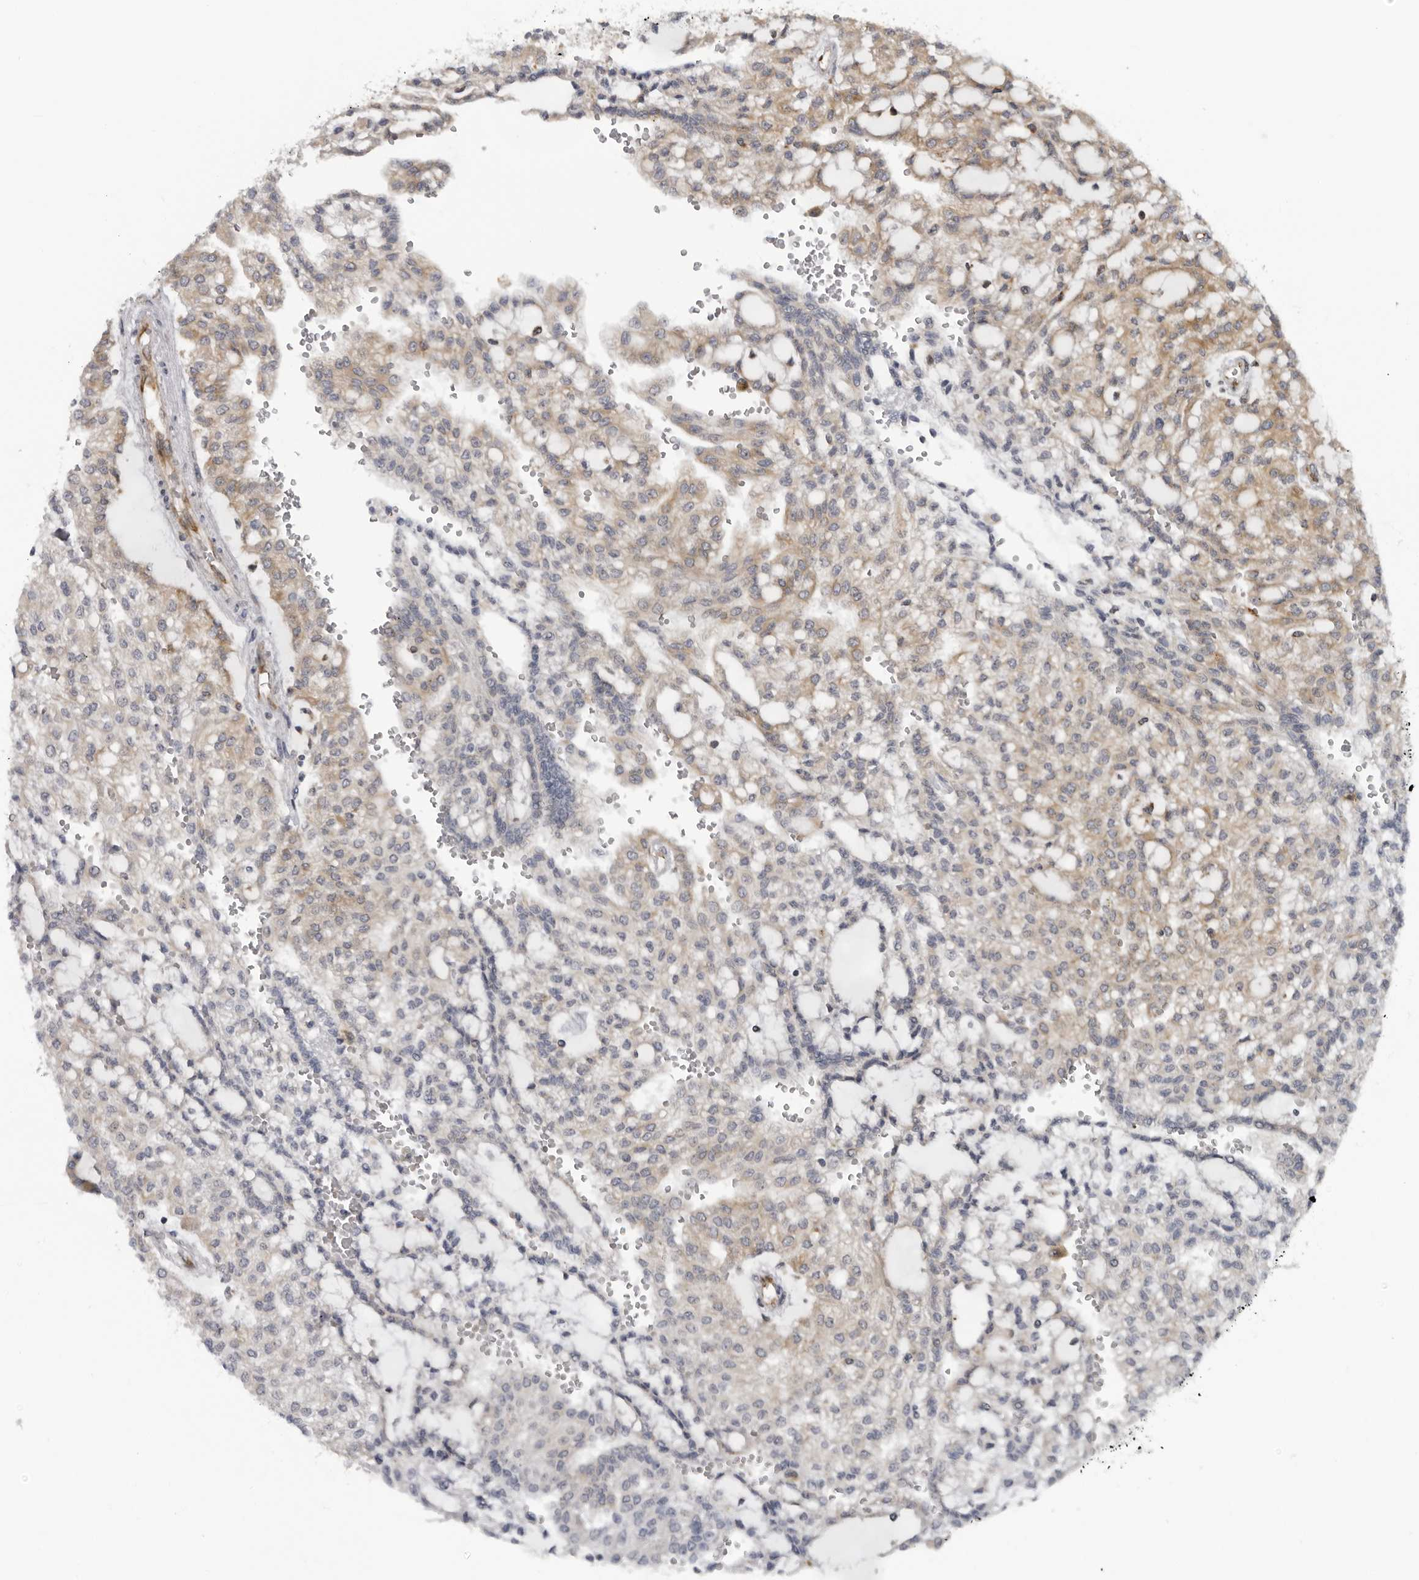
{"staining": {"intensity": "weak", "quantity": "25%-75%", "location": "cytoplasmic/membranous"}, "tissue": "renal cancer", "cell_type": "Tumor cells", "image_type": "cancer", "snomed": [{"axis": "morphology", "description": "Adenocarcinoma, NOS"}, {"axis": "topography", "description": "Kidney"}], "caption": "Tumor cells show low levels of weak cytoplasmic/membranous expression in about 25%-75% of cells in human adenocarcinoma (renal).", "gene": "ALPK2", "patient": {"sex": "male", "age": 63}}